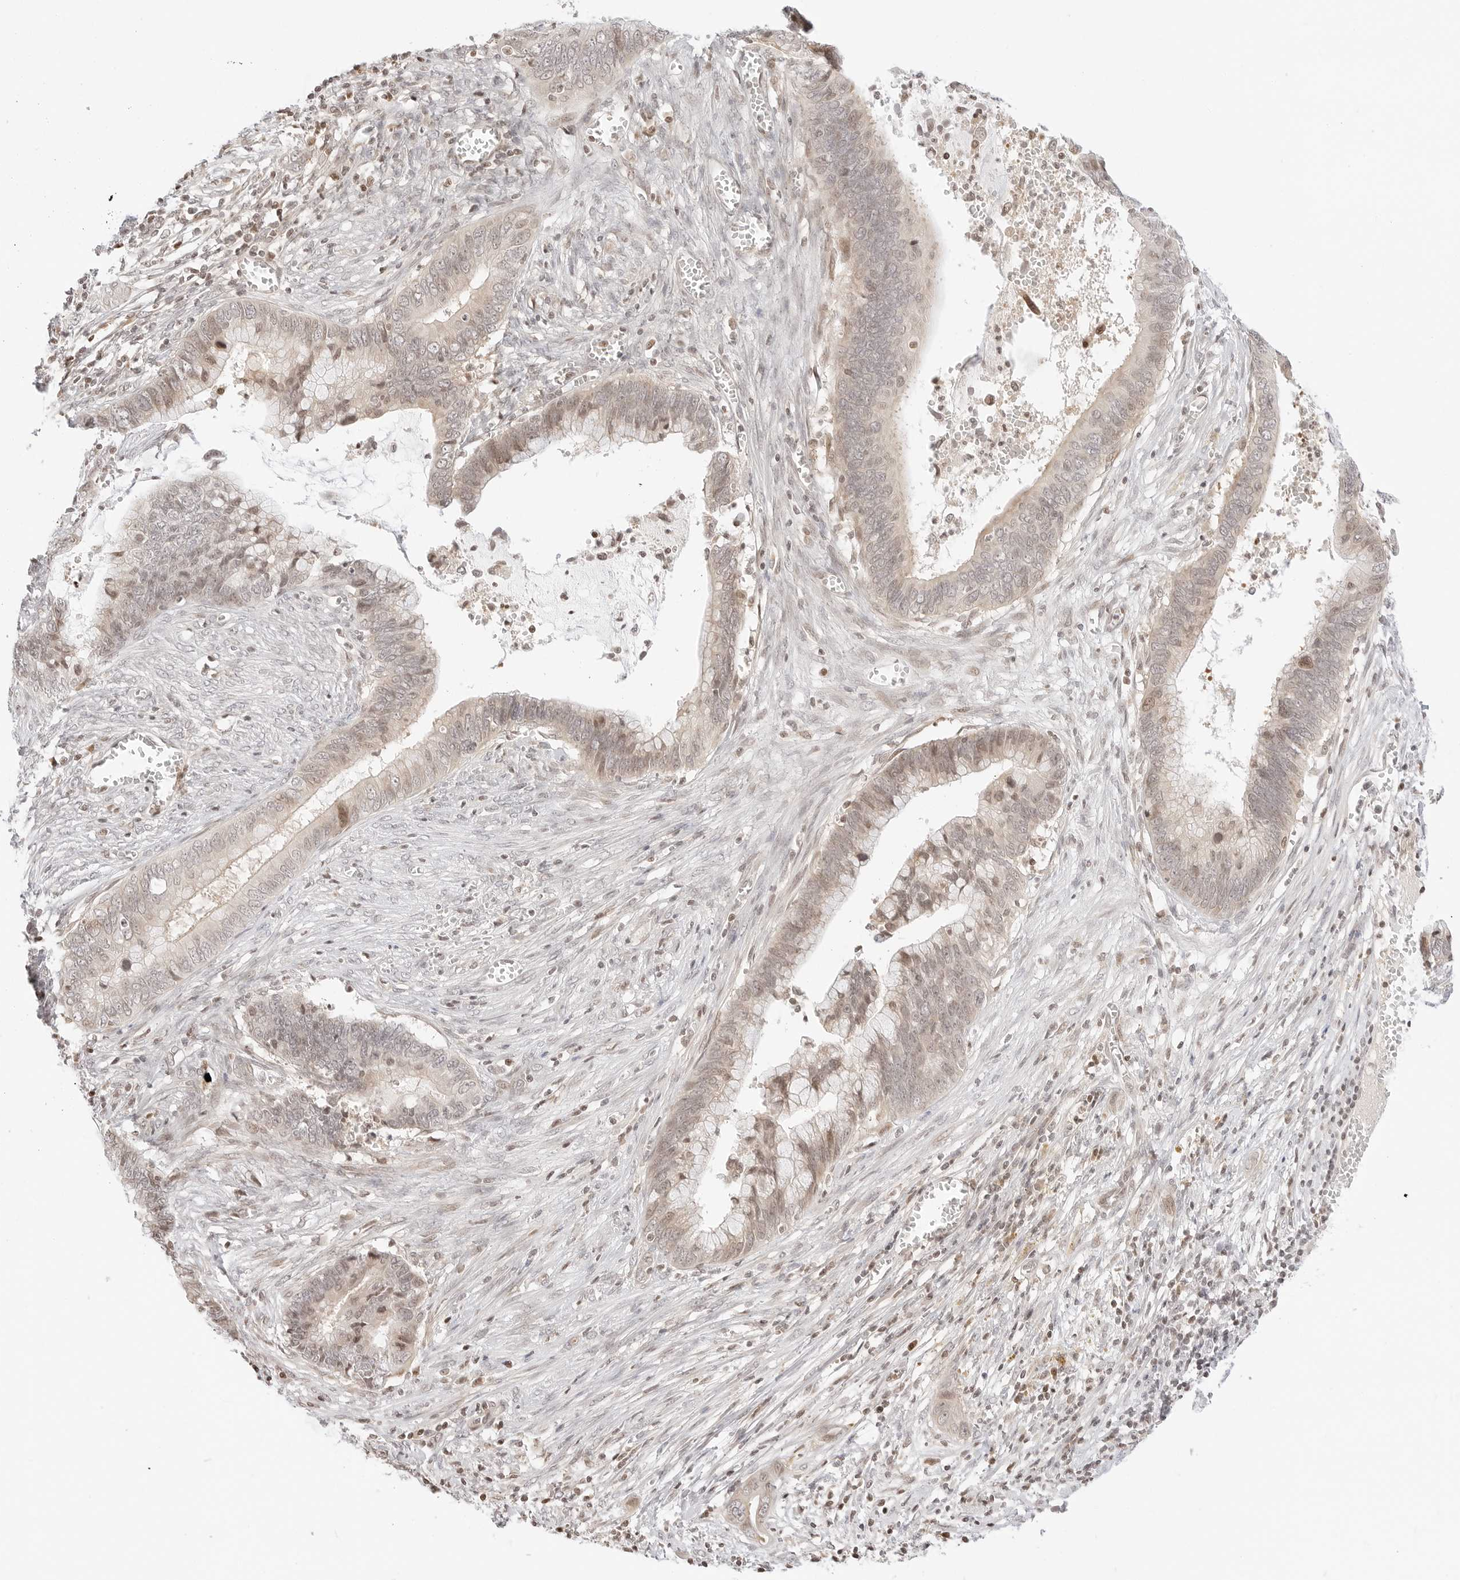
{"staining": {"intensity": "weak", "quantity": "25%-75%", "location": "nuclear"}, "tissue": "cervical cancer", "cell_type": "Tumor cells", "image_type": "cancer", "snomed": [{"axis": "morphology", "description": "Adenocarcinoma, NOS"}, {"axis": "topography", "description": "Cervix"}], "caption": "This photomicrograph displays immunohistochemistry (IHC) staining of adenocarcinoma (cervical), with low weak nuclear staining in approximately 25%-75% of tumor cells.", "gene": "RPS6KL1", "patient": {"sex": "female", "age": 44}}